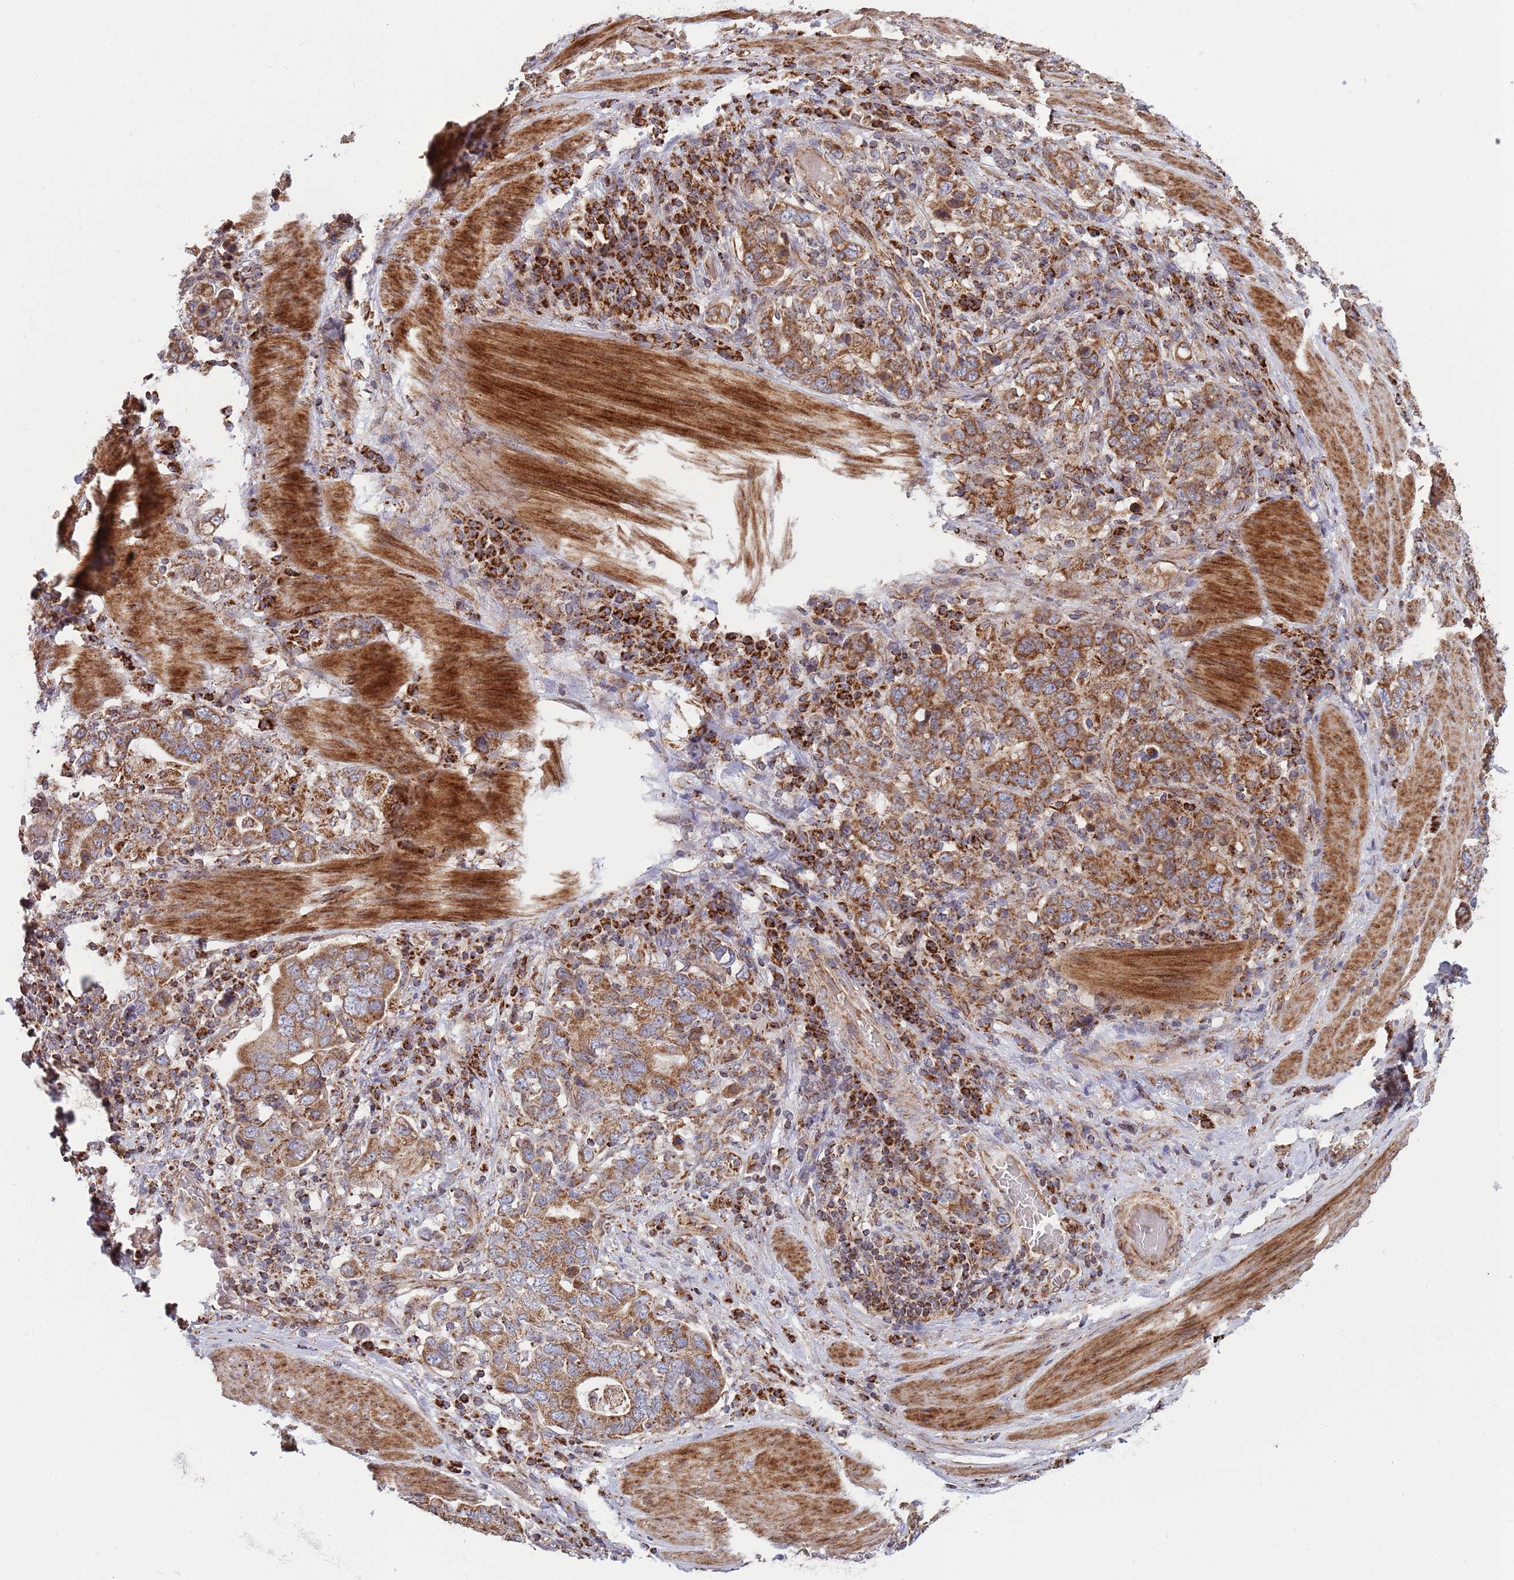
{"staining": {"intensity": "moderate", "quantity": ">75%", "location": "cytoplasmic/membranous"}, "tissue": "stomach cancer", "cell_type": "Tumor cells", "image_type": "cancer", "snomed": [{"axis": "morphology", "description": "Adenocarcinoma, NOS"}, {"axis": "topography", "description": "Stomach, upper"}, {"axis": "topography", "description": "Stomach"}], "caption": "High-power microscopy captured an immunohistochemistry (IHC) image of adenocarcinoma (stomach), revealing moderate cytoplasmic/membranous expression in approximately >75% of tumor cells.", "gene": "ATP5PD", "patient": {"sex": "male", "age": 62}}